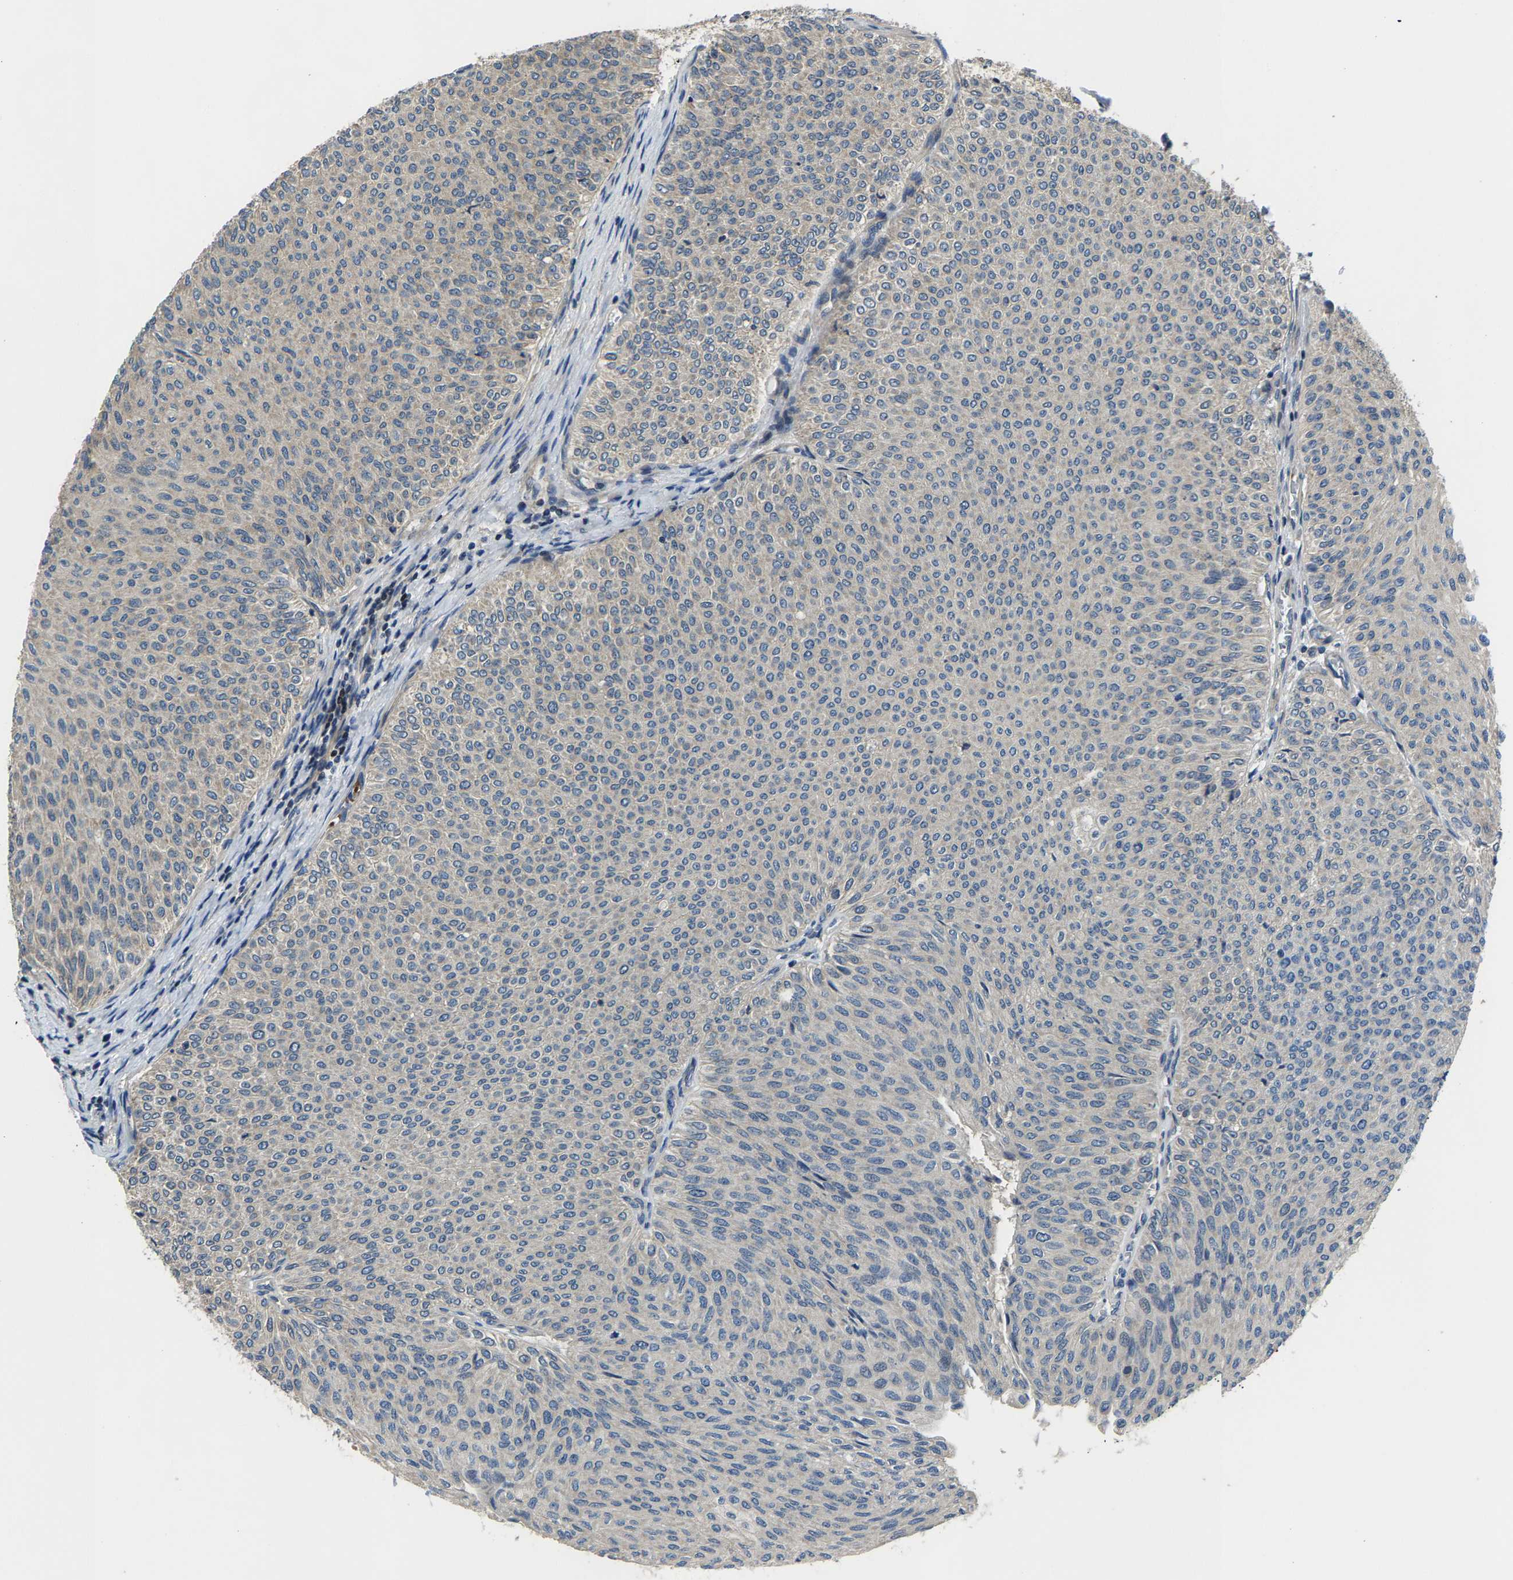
{"staining": {"intensity": "negative", "quantity": "none", "location": "none"}, "tissue": "urothelial cancer", "cell_type": "Tumor cells", "image_type": "cancer", "snomed": [{"axis": "morphology", "description": "Urothelial carcinoma, Low grade"}, {"axis": "topography", "description": "Urinary bladder"}], "caption": "An image of human low-grade urothelial carcinoma is negative for staining in tumor cells.", "gene": "AGBL3", "patient": {"sex": "male", "age": 78}}